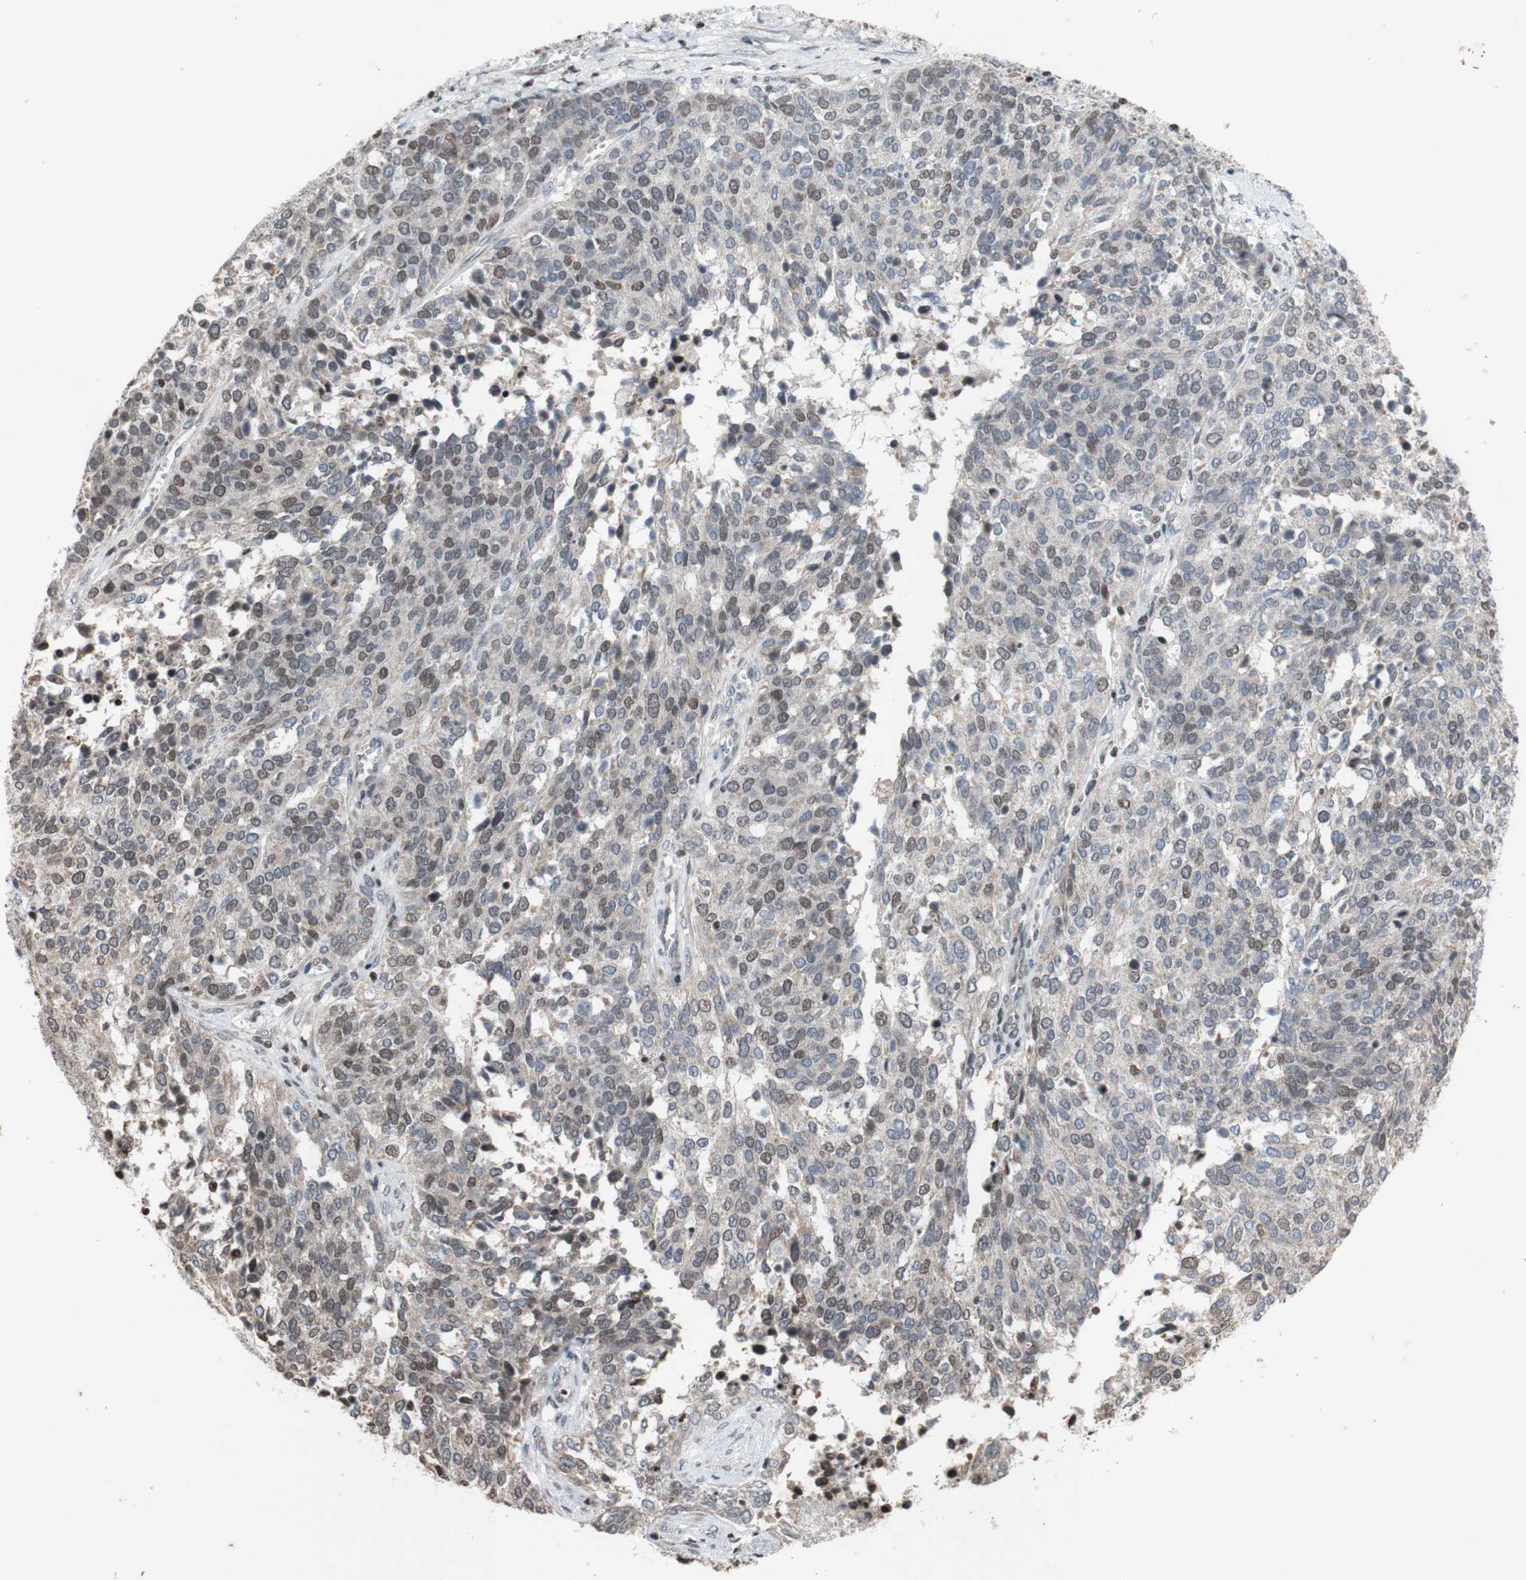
{"staining": {"intensity": "moderate", "quantity": "25%-75%", "location": "nuclear"}, "tissue": "ovarian cancer", "cell_type": "Tumor cells", "image_type": "cancer", "snomed": [{"axis": "morphology", "description": "Cystadenocarcinoma, serous, NOS"}, {"axis": "topography", "description": "Ovary"}], "caption": "Ovarian serous cystadenocarcinoma was stained to show a protein in brown. There is medium levels of moderate nuclear staining in approximately 25%-75% of tumor cells.", "gene": "MCM6", "patient": {"sex": "female", "age": 44}}